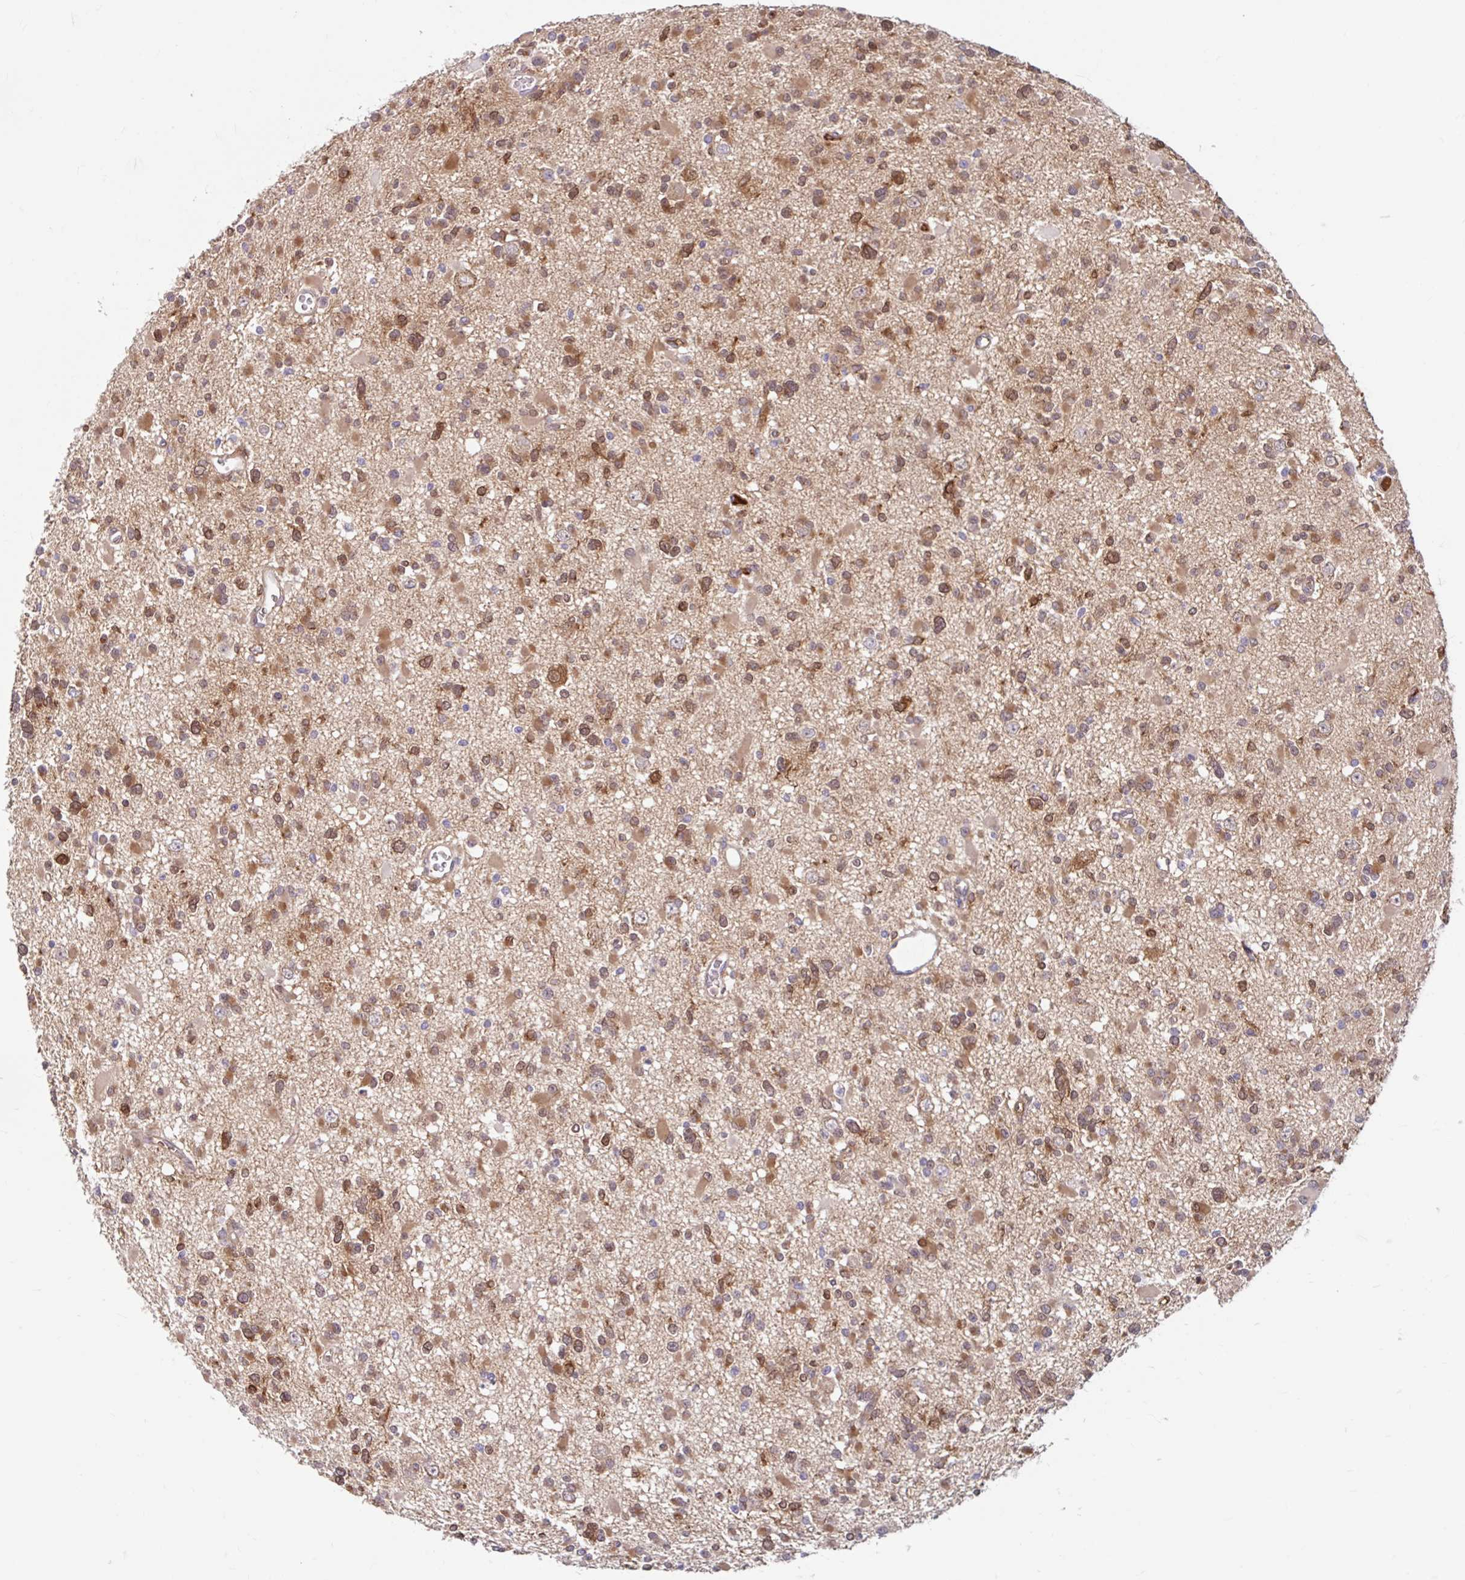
{"staining": {"intensity": "moderate", "quantity": "25%-75%", "location": "cytoplasmic/membranous,nuclear"}, "tissue": "glioma", "cell_type": "Tumor cells", "image_type": "cancer", "snomed": [{"axis": "morphology", "description": "Glioma, malignant, Low grade"}, {"axis": "topography", "description": "Brain"}], "caption": "There is medium levels of moderate cytoplasmic/membranous and nuclear expression in tumor cells of low-grade glioma (malignant), as demonstrated by immunohistochemical staining (brown color).", "gene": "BLVRA", "patient": {"sex": "female", "age": 22}}